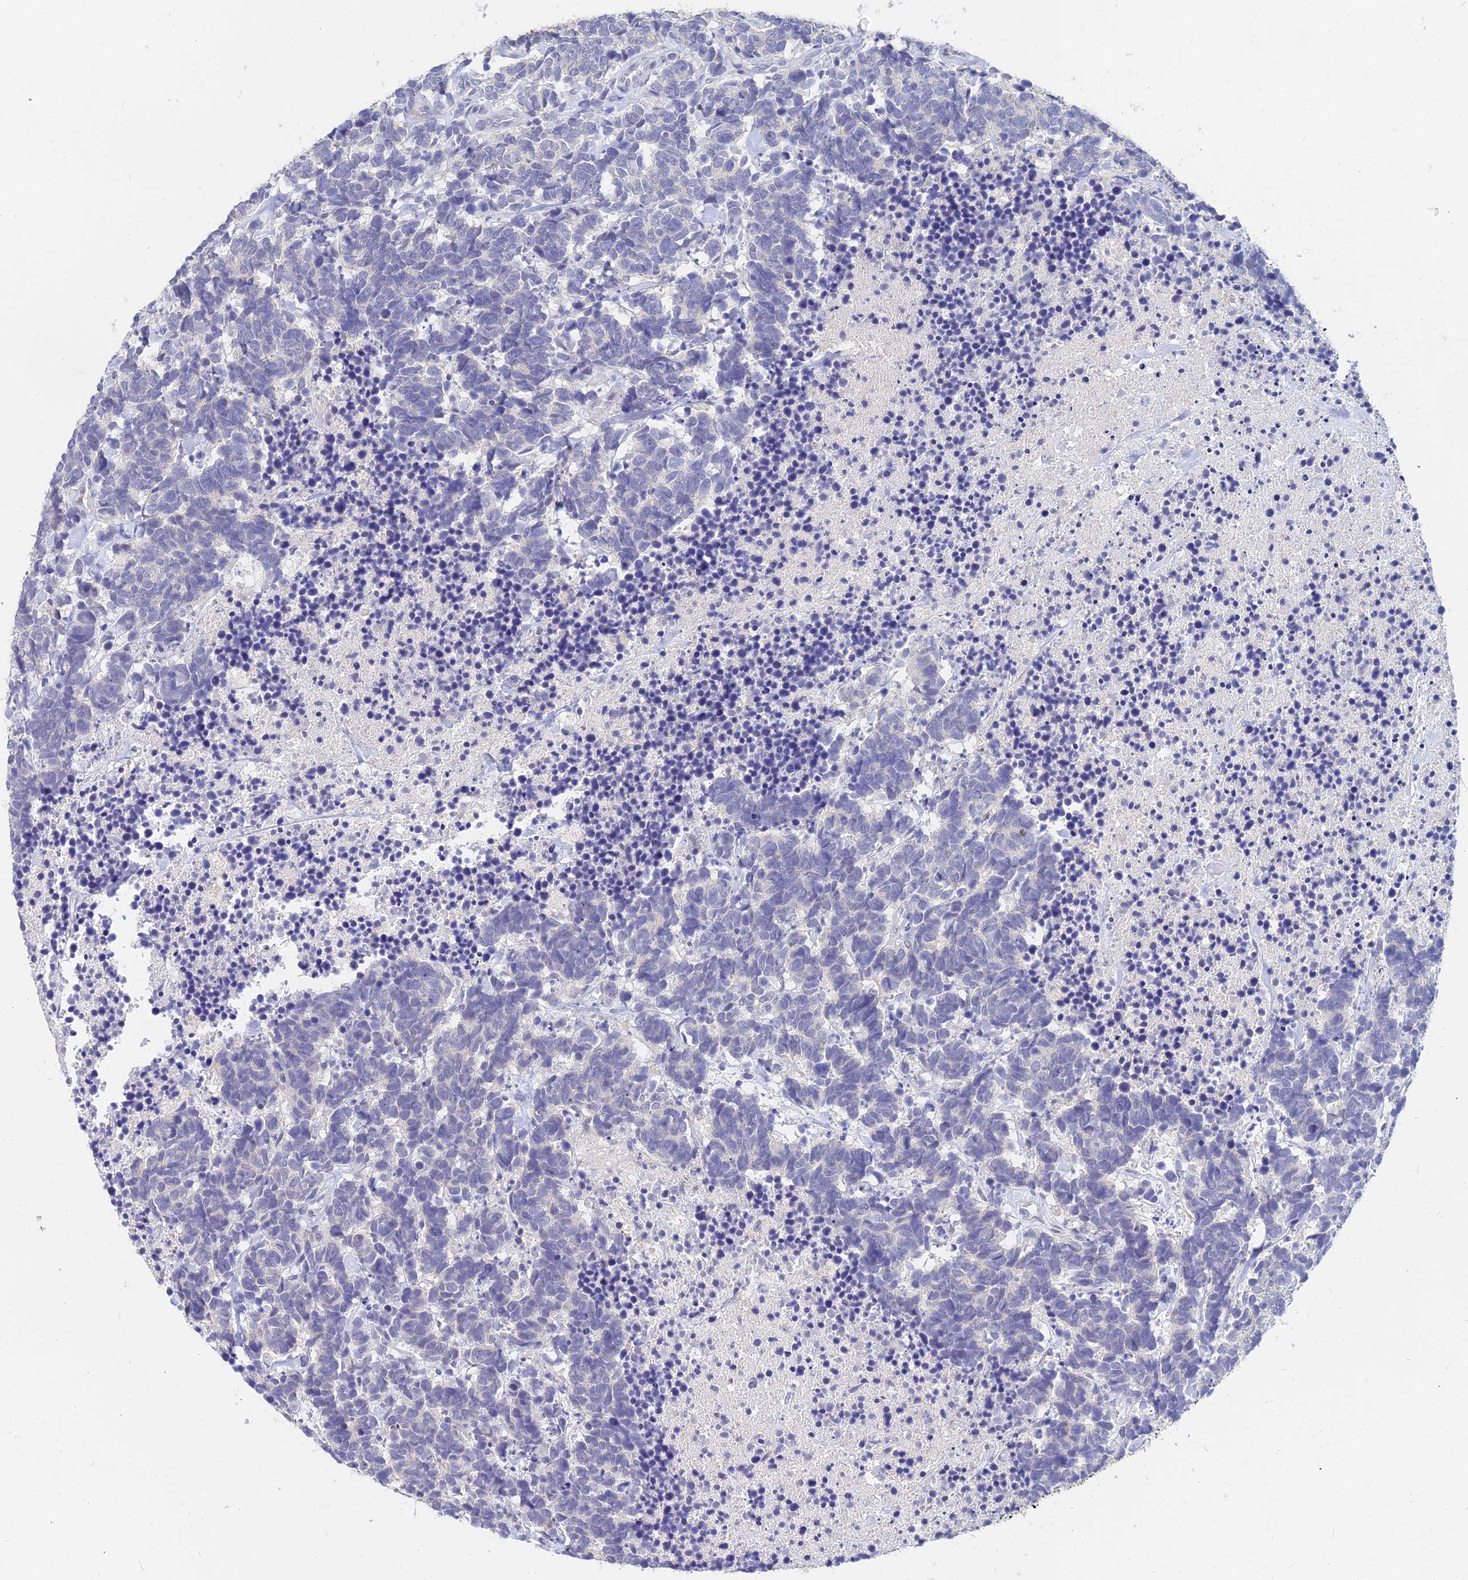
{"staining": {"intensity": "negative", "quantity": "none", "location": "none"}, "tissue": "carcinoid", "cell_type": "Tumor cells", "image_type": "cancer", "snomed": [{"axis": "morphology", "description": "Carcinoma, NOS"}, {"axis": "morphology", "description": "Carcinoid, malignant, NOS"}, {"axis": "topography", "description": "Prostate"}], "caption": "This is an immunohistochemistry histopathology image of human carcinoid. There is no positivity in tumor cells.", "gene": "NPY", "patient": {"sex": "male", "age": 57}}